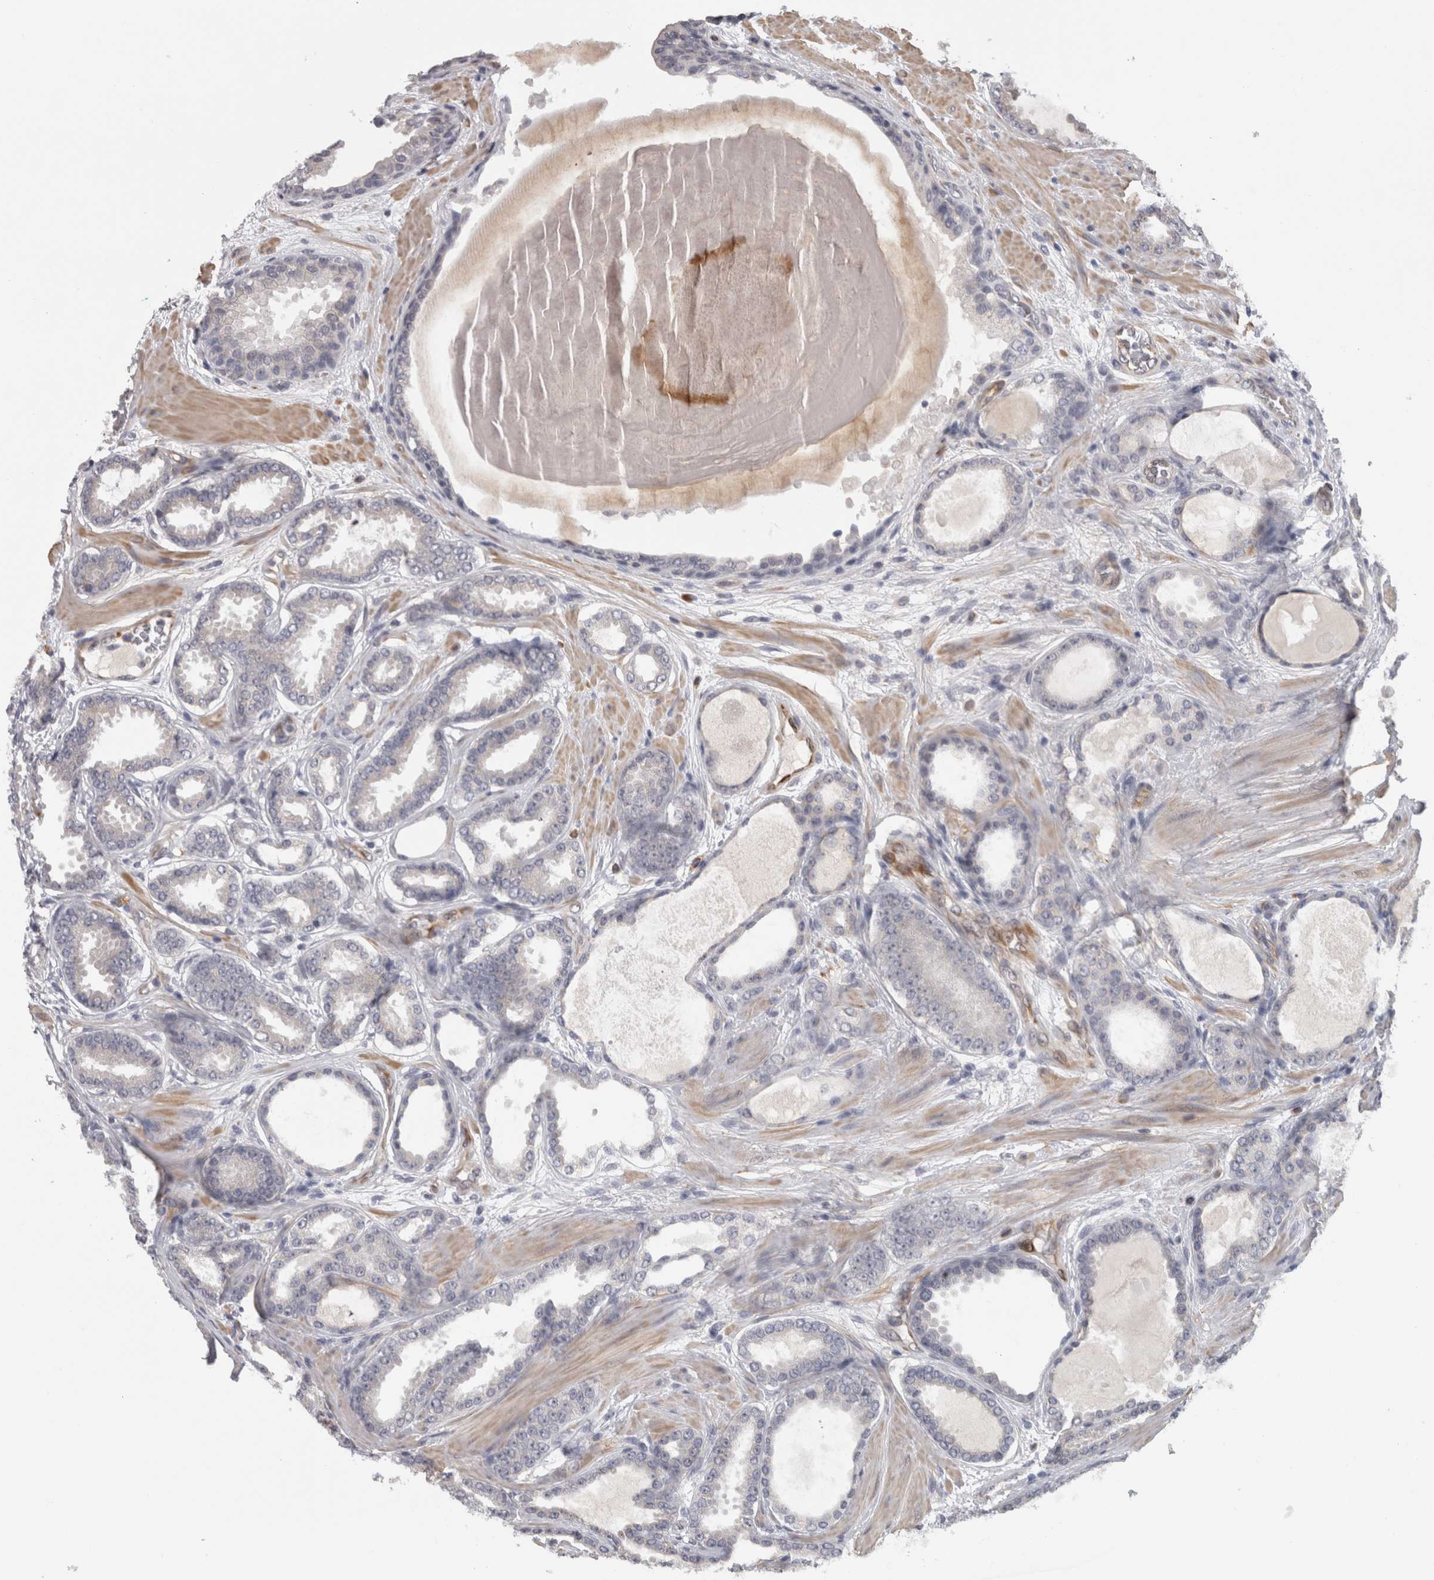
{"staining": {"intensity": "negative", "quantity": "none", "location": "none"}, "tissue": "prostate cancer", "cell_type": "Tumor cells", "image_type": "cancer", "snomed": [{"axis": "morphology", "description": "Adenocarcinoma, High grade"}, {"axis": "topography", "description": "Prostate"}], "caption": "This is an immunohistochemistry (IHC) photomicrograph of human prostate adenocarcinoma (high-grade). There is no expression in tumor cells.", "gene": "RMDN1", "patient": {"sex": "male", "age": 60}}